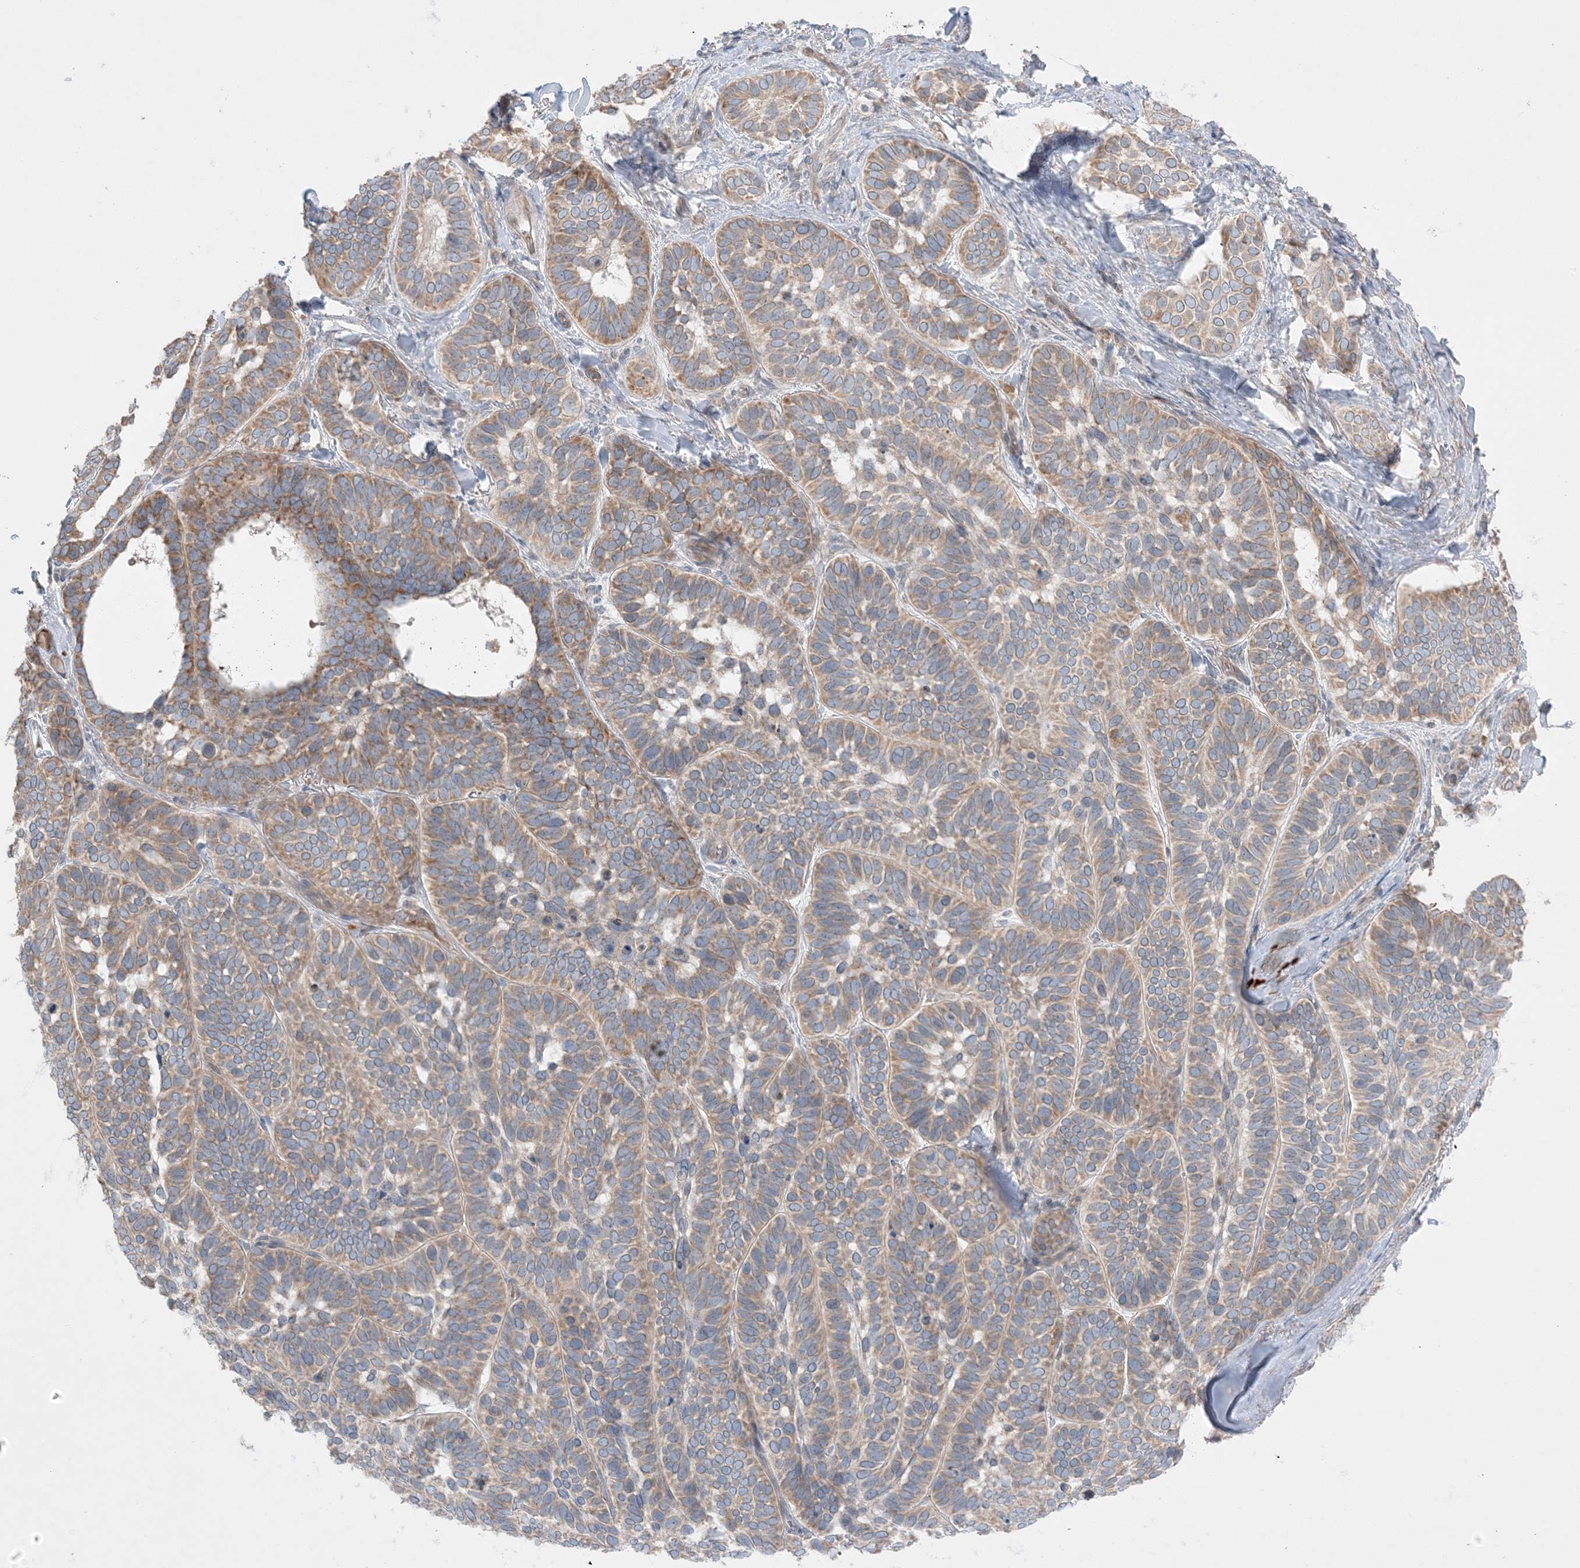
{"staining": {"intensity": "moderate", "quantity": "25%-75%", "location": "cytoplasmic/membranous"}, "tissue": "skin cancer", "cell_type": "Tumor cells", "image_type": "cancer", "snomed": [{"axis": "morphology", "description": "Basal cell carcinoma"}, {"axis": "topography", "description": "Skin"}], "caption": "Protein analysis of skin cancer (basal cell carcinoma) tissue displays moderate cytoplasmic/membranous staining in about 25%-75% of tumor cells.", "gene": "MMGT1", "patient": {"sex": "male", "age": 62}}